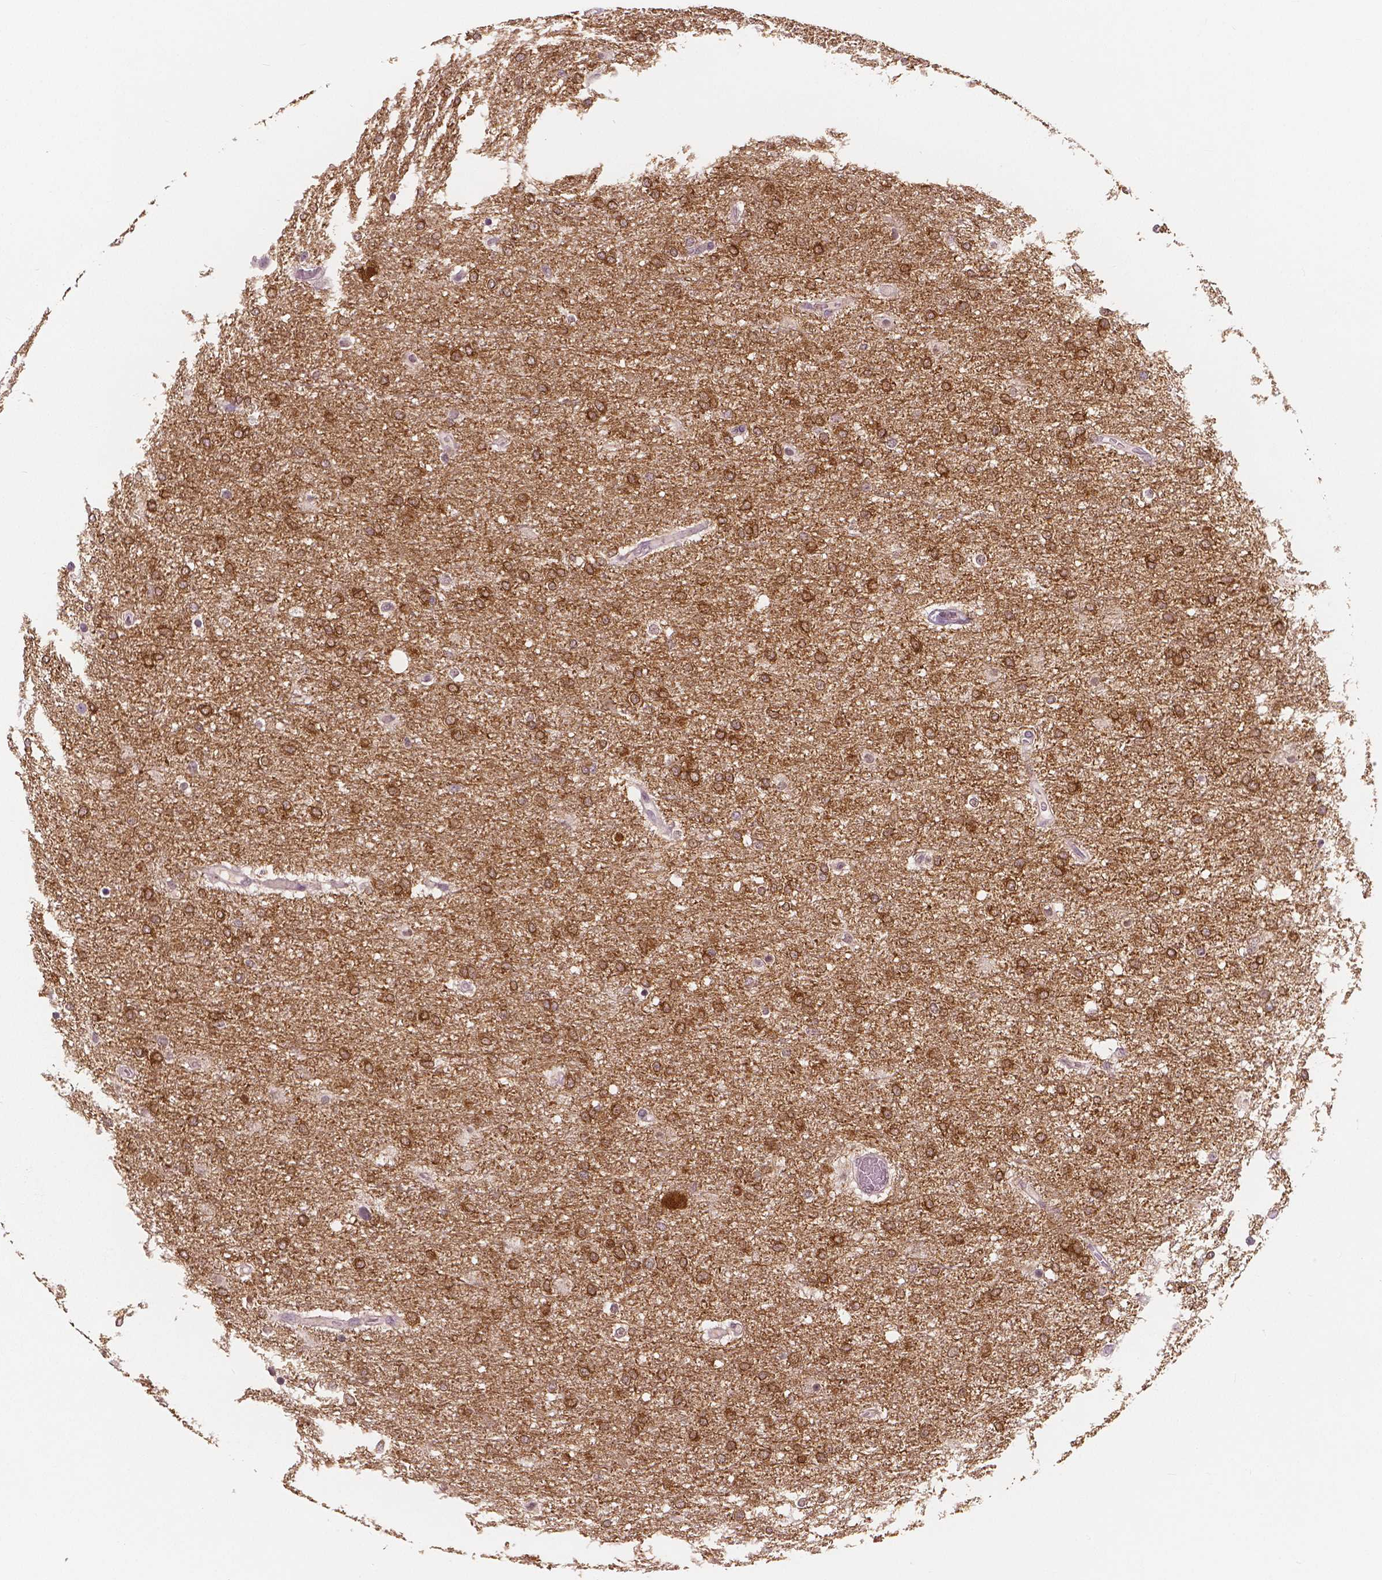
{"staining": {"intensity": "moderate", "quantity": ">75%", "location": "cytoplasmic/membranous"}, "tissue": "glioma", "cell_type": "Tumor cells", "image_type": "cancer", "snomed": [{"axis": "morphology", "description": "Glioma, malignant, High grade"}, {"axis": "topography", "description": "Brain"}], "caption": "Malignant glioma (high-grade) stained with a protein marker exhibits moderate staining in tumor cells.", "gene": "NECAB1", "patient": {"sex": "female", "age": 61}}